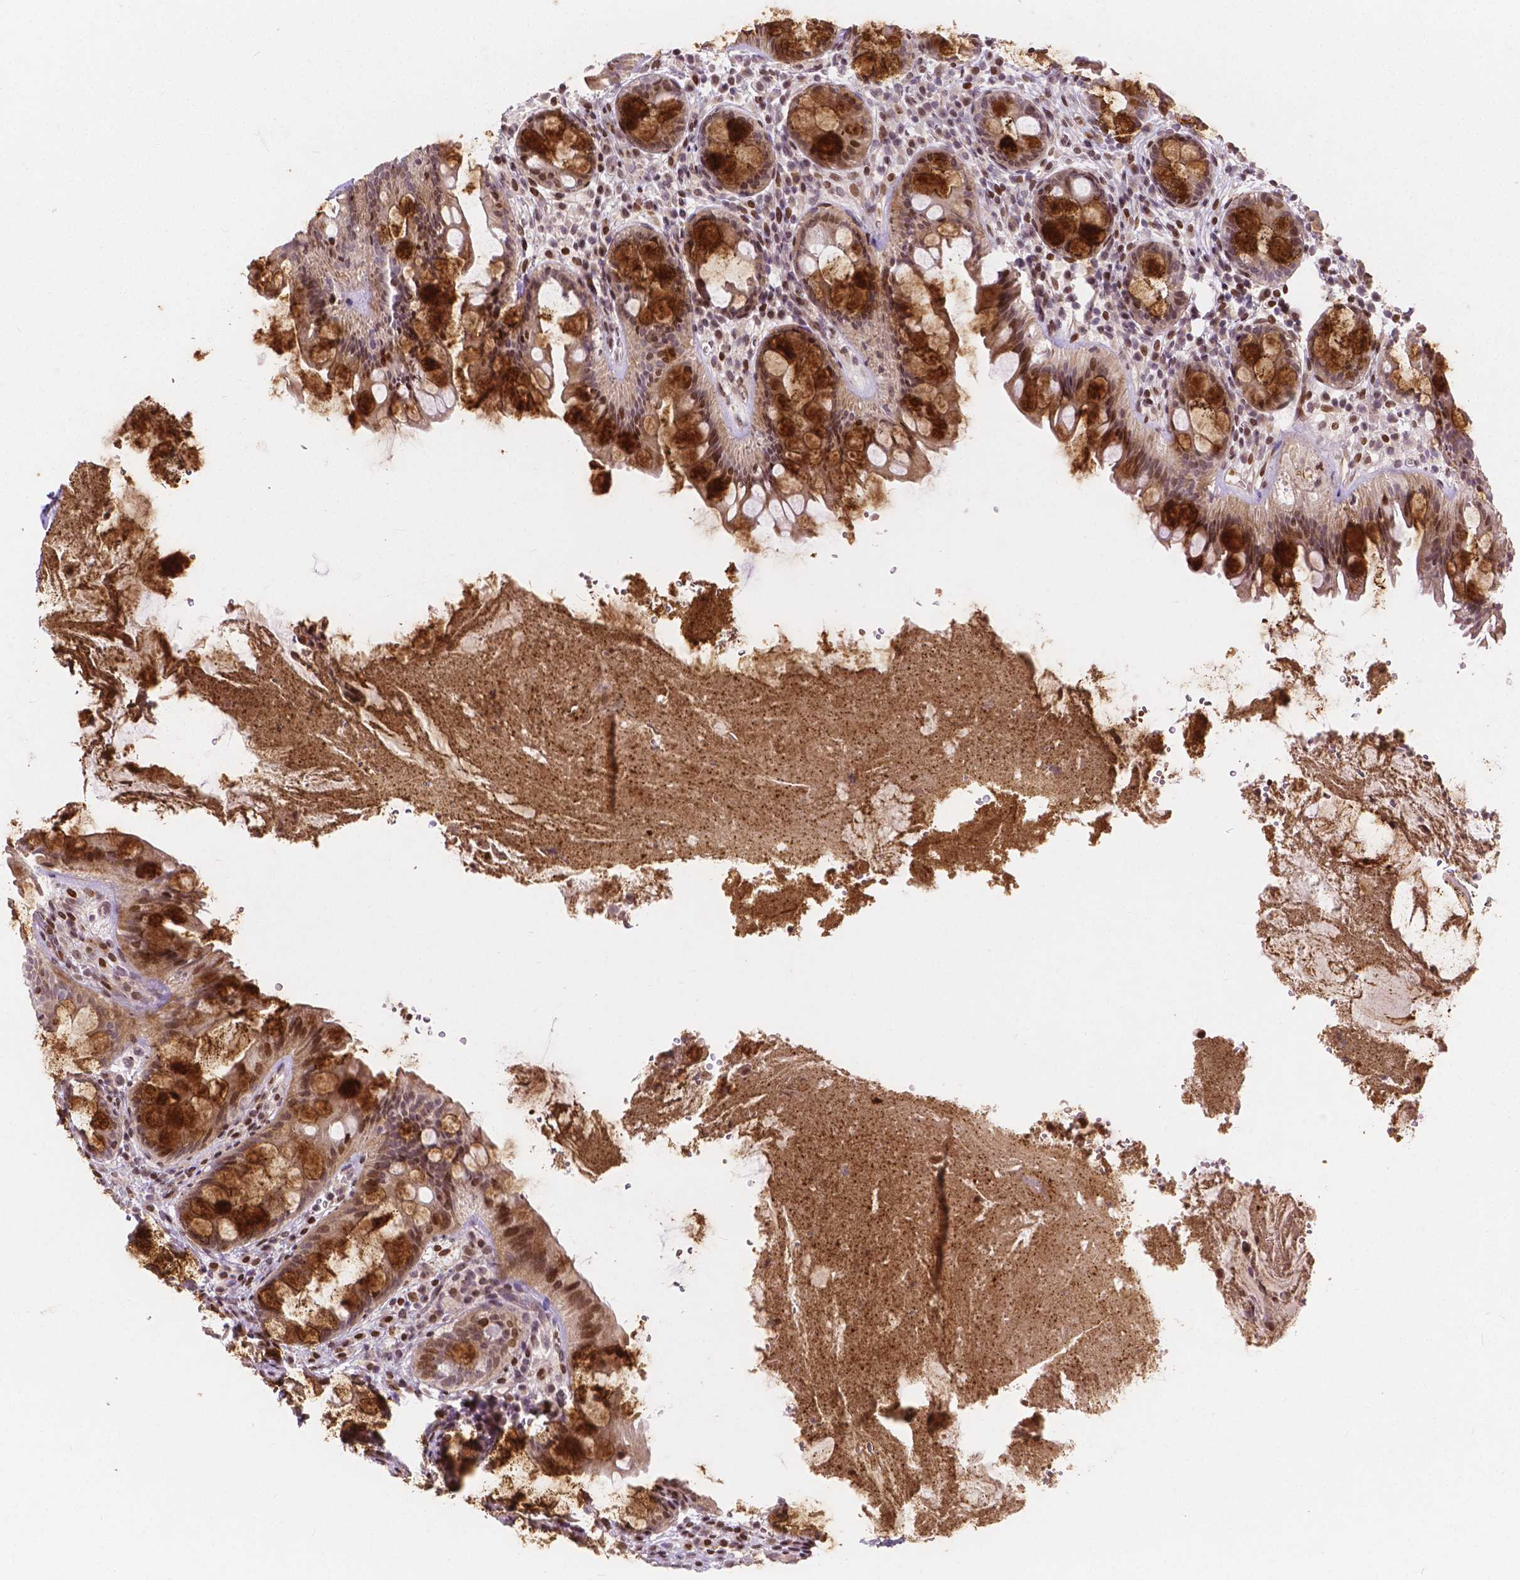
{"staining": {"intensity": "strong", "quantity": "25%-75%", "location": "cytoplasmic/membranous,nuclear"}, "tissue": "rectum", "cell_type": "Glandular cells", "image_type": "normal", "snomed": [{"axis": "morphology", "description": "Normal tissue, NOS"}, {"axis": "topography", "description": "Rectum"}], "caption": "This photomicrograph exhibits immunohistochemistry staining of benign human rectum, with high strong cytoplasmic/membranous,nuclear expression in about 25%-75% of glandular cells.", "gene": "PTPN18", "patient": {"sex": "female", "age": 69}}